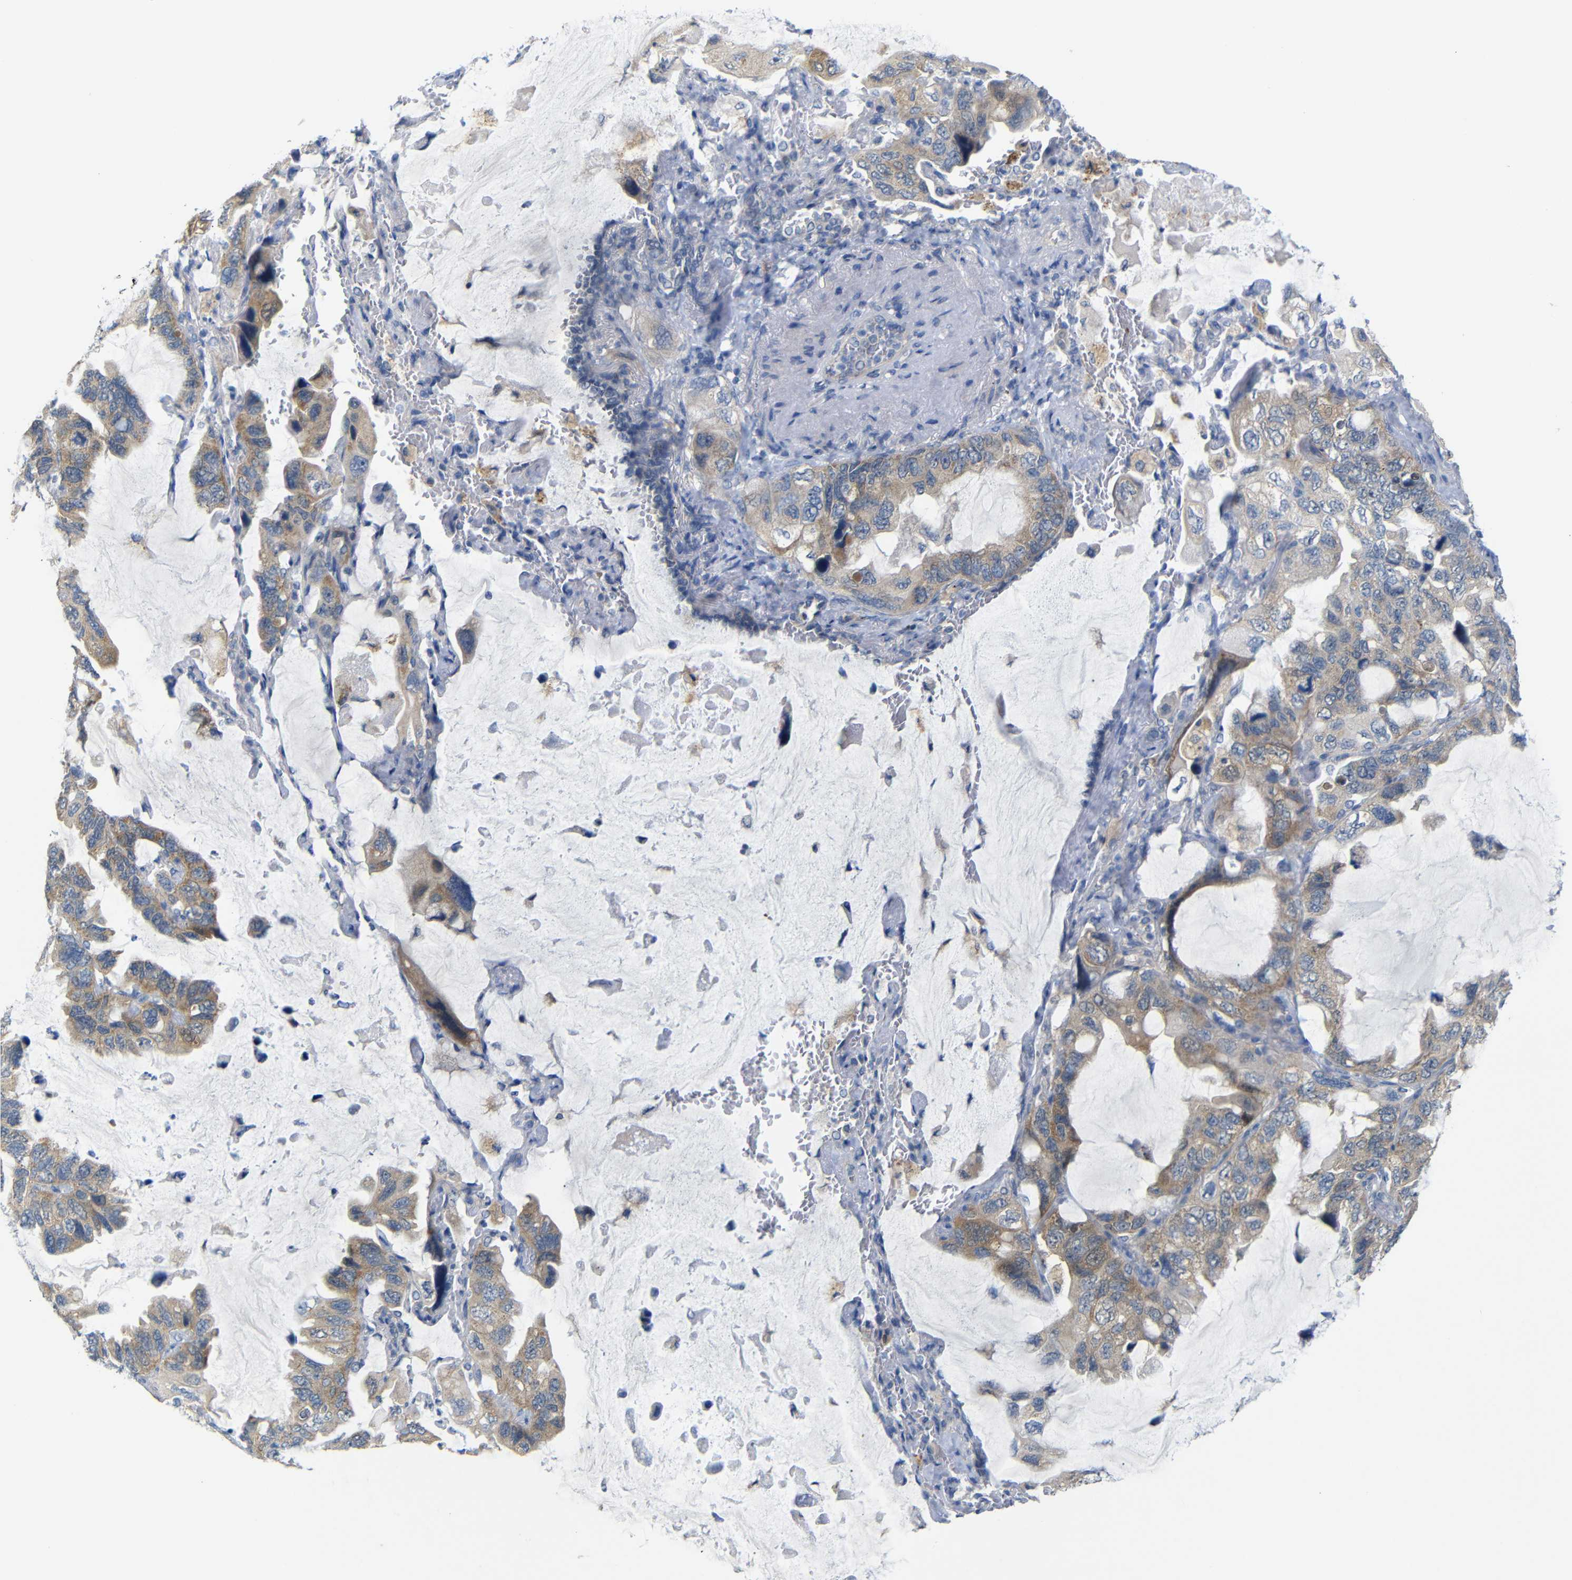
{"staining": {"intensity": "moderate", "quantity": ">75%", "location": "cytoplasmic/membranous"}, "tissue": "lung cancer", "cell_type": "Tumor cells", "image_type": "cancer", "snomed": [{"axis": "morphology", "description": "Squamous cell carcinoma, NOS"}, {"axis": "topography", "description": "Lung"}], "caption": "There is medium levels of moderate cytoplasmic/membranous staining in tumor cells of lung squamous cell carcinoma, as demonstrated by immunohistochemical staining (brown color).", "gene": "TBC1D32", "patient": {"sex": "female", "age": 73}}